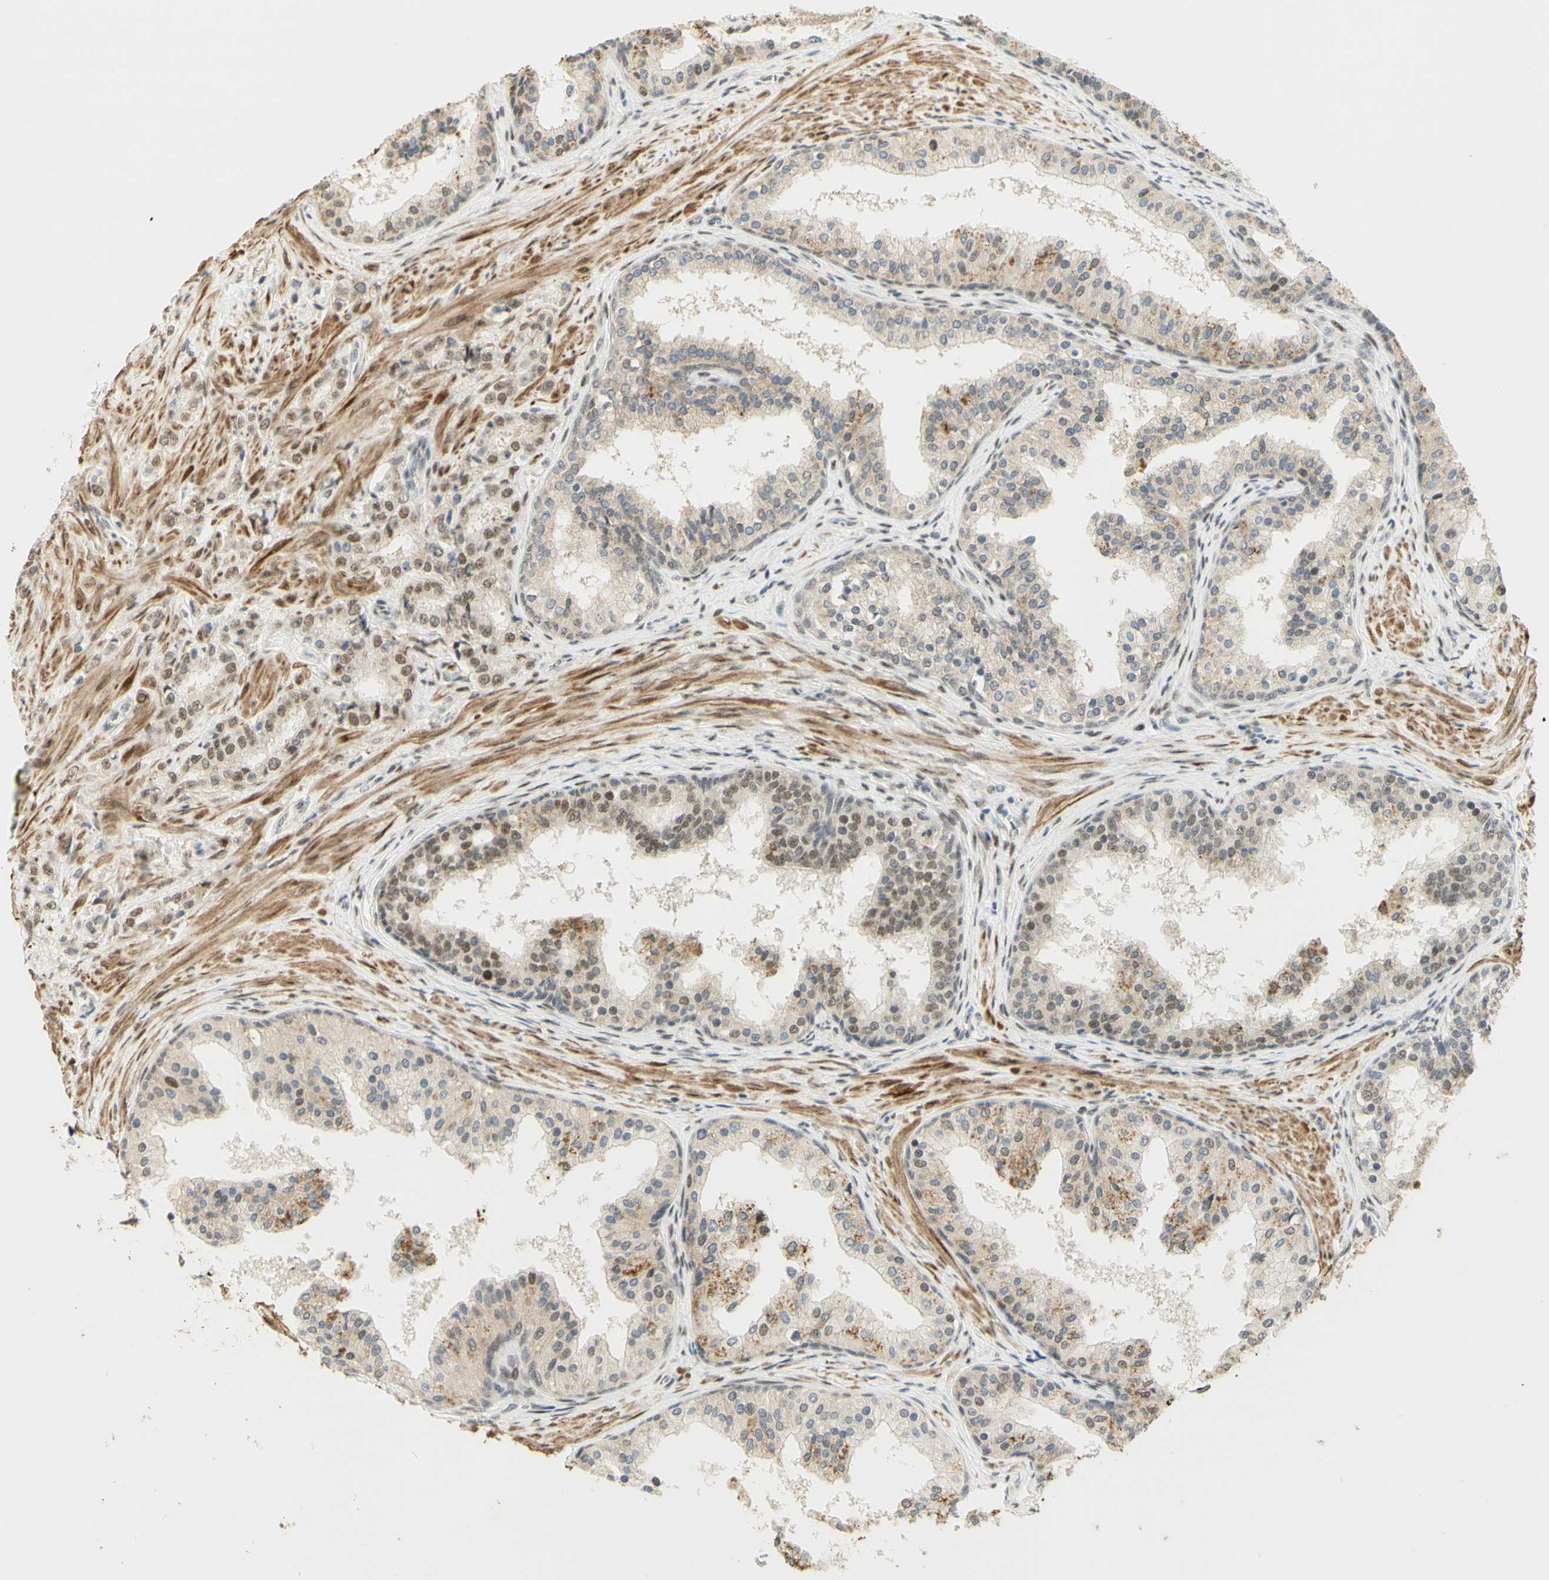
{"staining": {"intensity": "moderate", "quantity": "25%-75%", "location": "nuclear"}, "tissue": "prostate cancer", "cell_type": "Tumor cells", "image_type": "cancer", "snomed": [{"axis": "morphology", "description": "Adenocarcinoma, Low grade"}, {"axis": "topography", "description": "Prostate"}], "caption": "IHC image of neoplastic tissue: adenocarcinoma (low-grade) (prostate) stained using immunohistochemistry (IHC) shows medium levels of moderate protein expression localized specifically in the nuclear of tumor cells, appearing as a nuclear brown color.", "gene": "DDX1", "patient": {"sex": "male", "age": 60}}